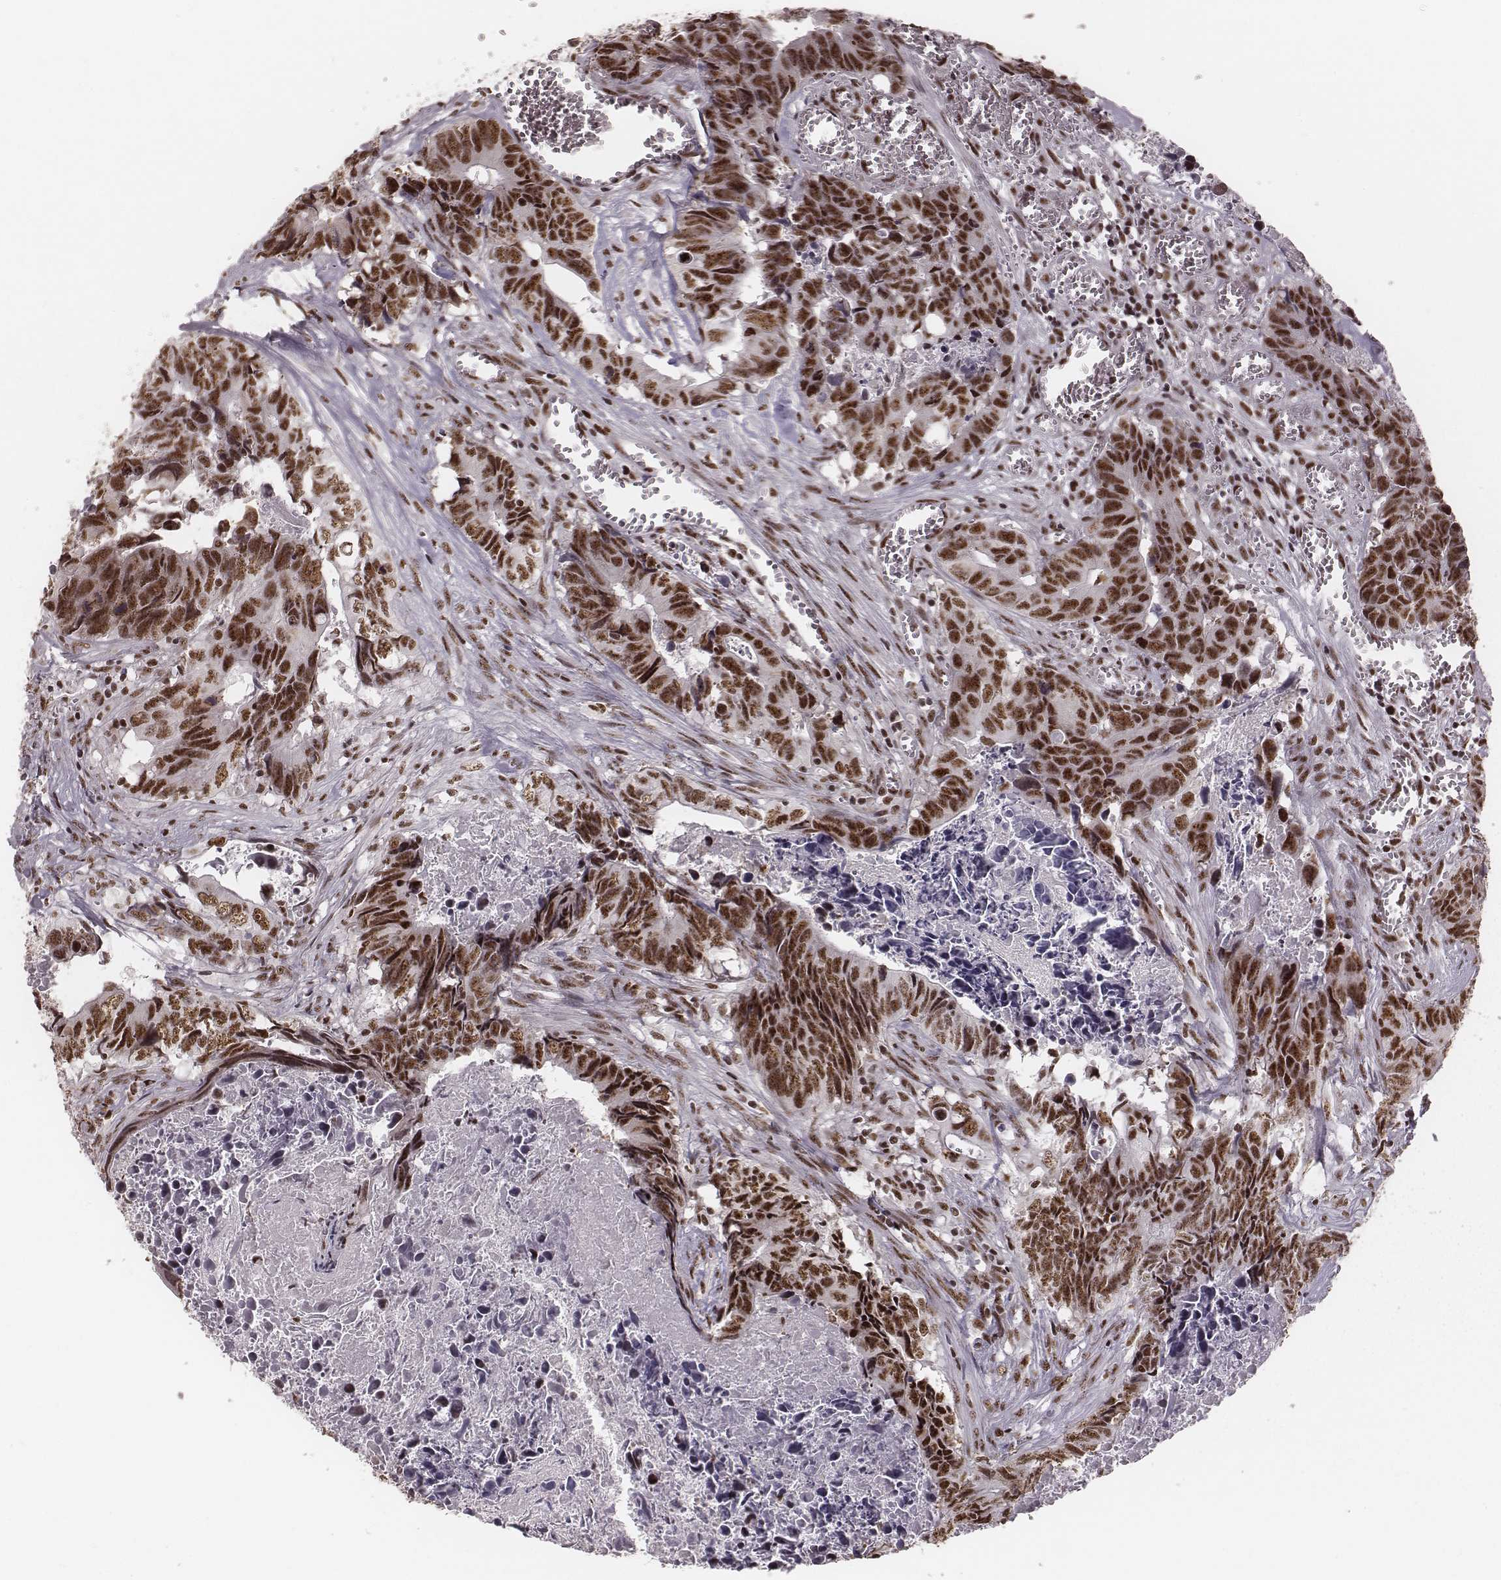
{"staining": {"intensity": "strong", "quantity": ">75%", "location": "nuclear"}, "tissue": "colorectal cancer", "cell_type": "Tumor cells", "image_type": "cancer", "snomed": [{"axis": "morphology", "description": "Adenocarcinoma, NOS"}, {"axis": "topography", "description": "Colon"}], "caption": "Colorectal adenocarcinoma stained with DAB immunohistochemistry shows high levels of strong nuclear staining in about >75% of tumor cells.", "gene": "LUC7L", "patient": {"sex": "female", "age": 82}}